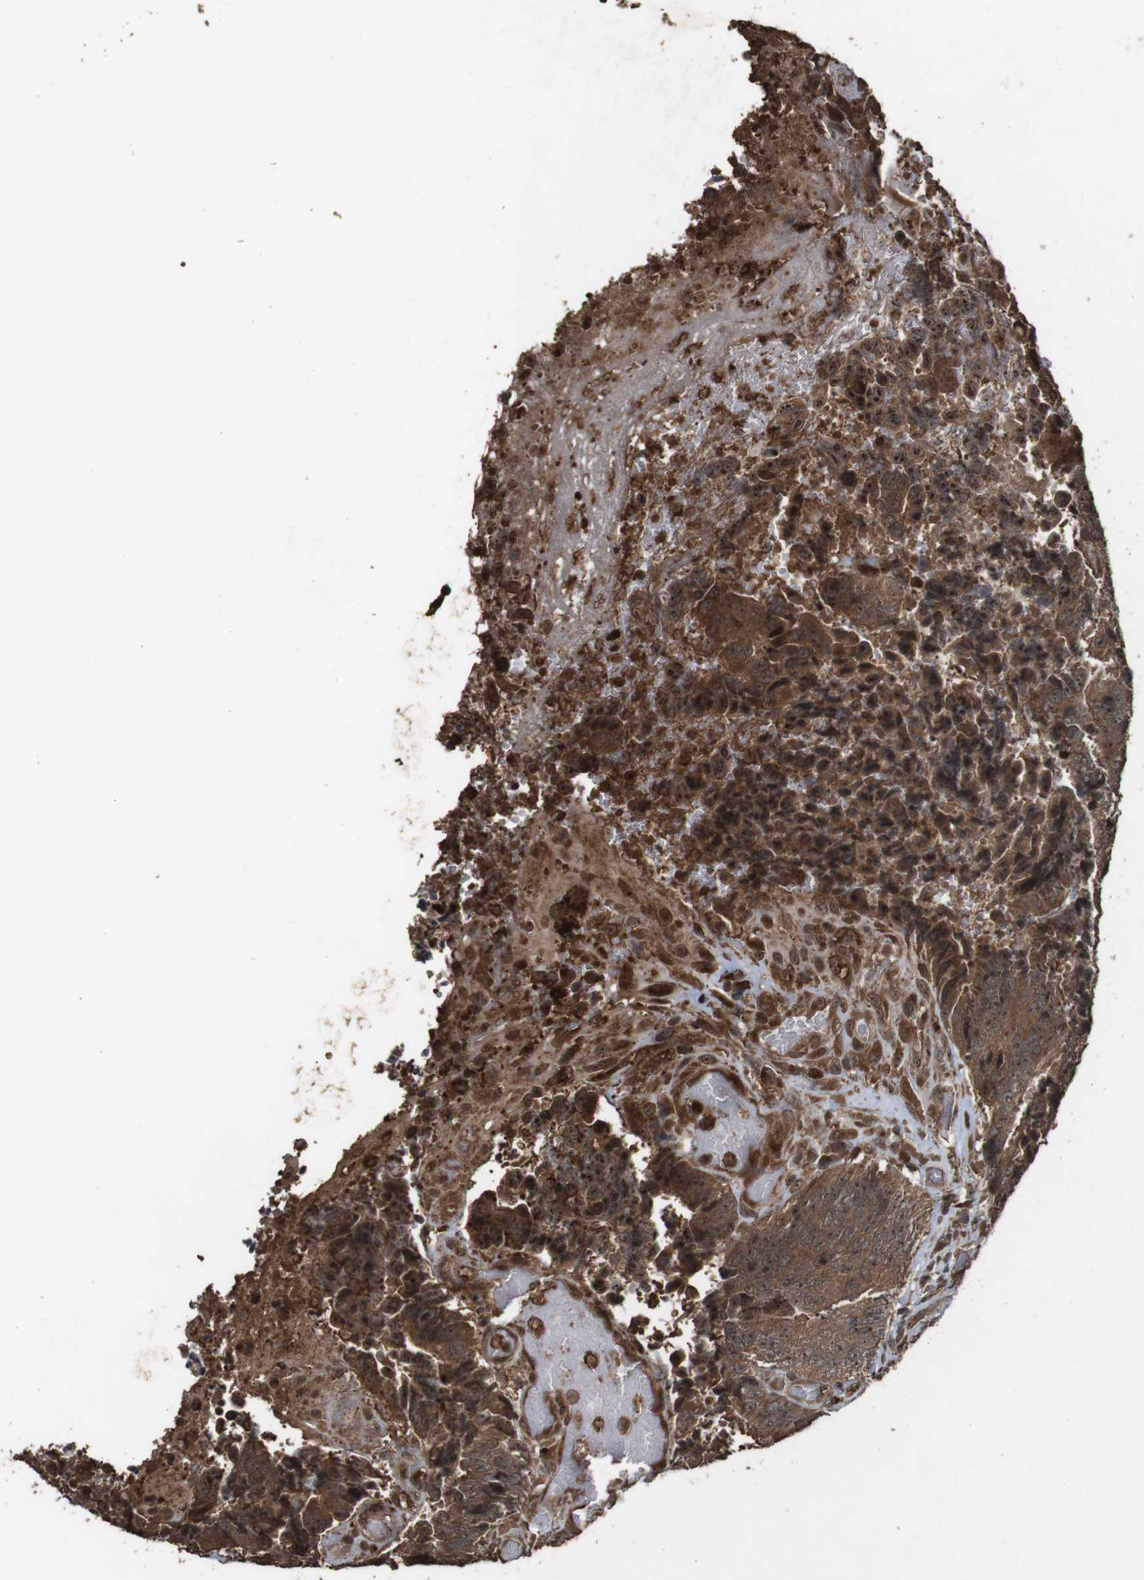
{"staining": {"intensity": "moderate", "quantity": ">75%", "location": "cytoplasmic/membranous"}, "tissue": "colorectal cancer", "cell_type": "Tumor cells", "image_type": "cancer", "snomed": [{"axis": "morphology", "description": "Adenocarcinoma, NOS"}, {"axis": "topography", "description": "Rectum"}], "caption": "Colorectal cancer stained for a protein displays moderate cytoplasmic/membranous positivity in tumor cells. (IHC, brightfield microscopy, high magnification).", "gene": "RRAS2", "patient": {"sex": "male", "age": 72}}